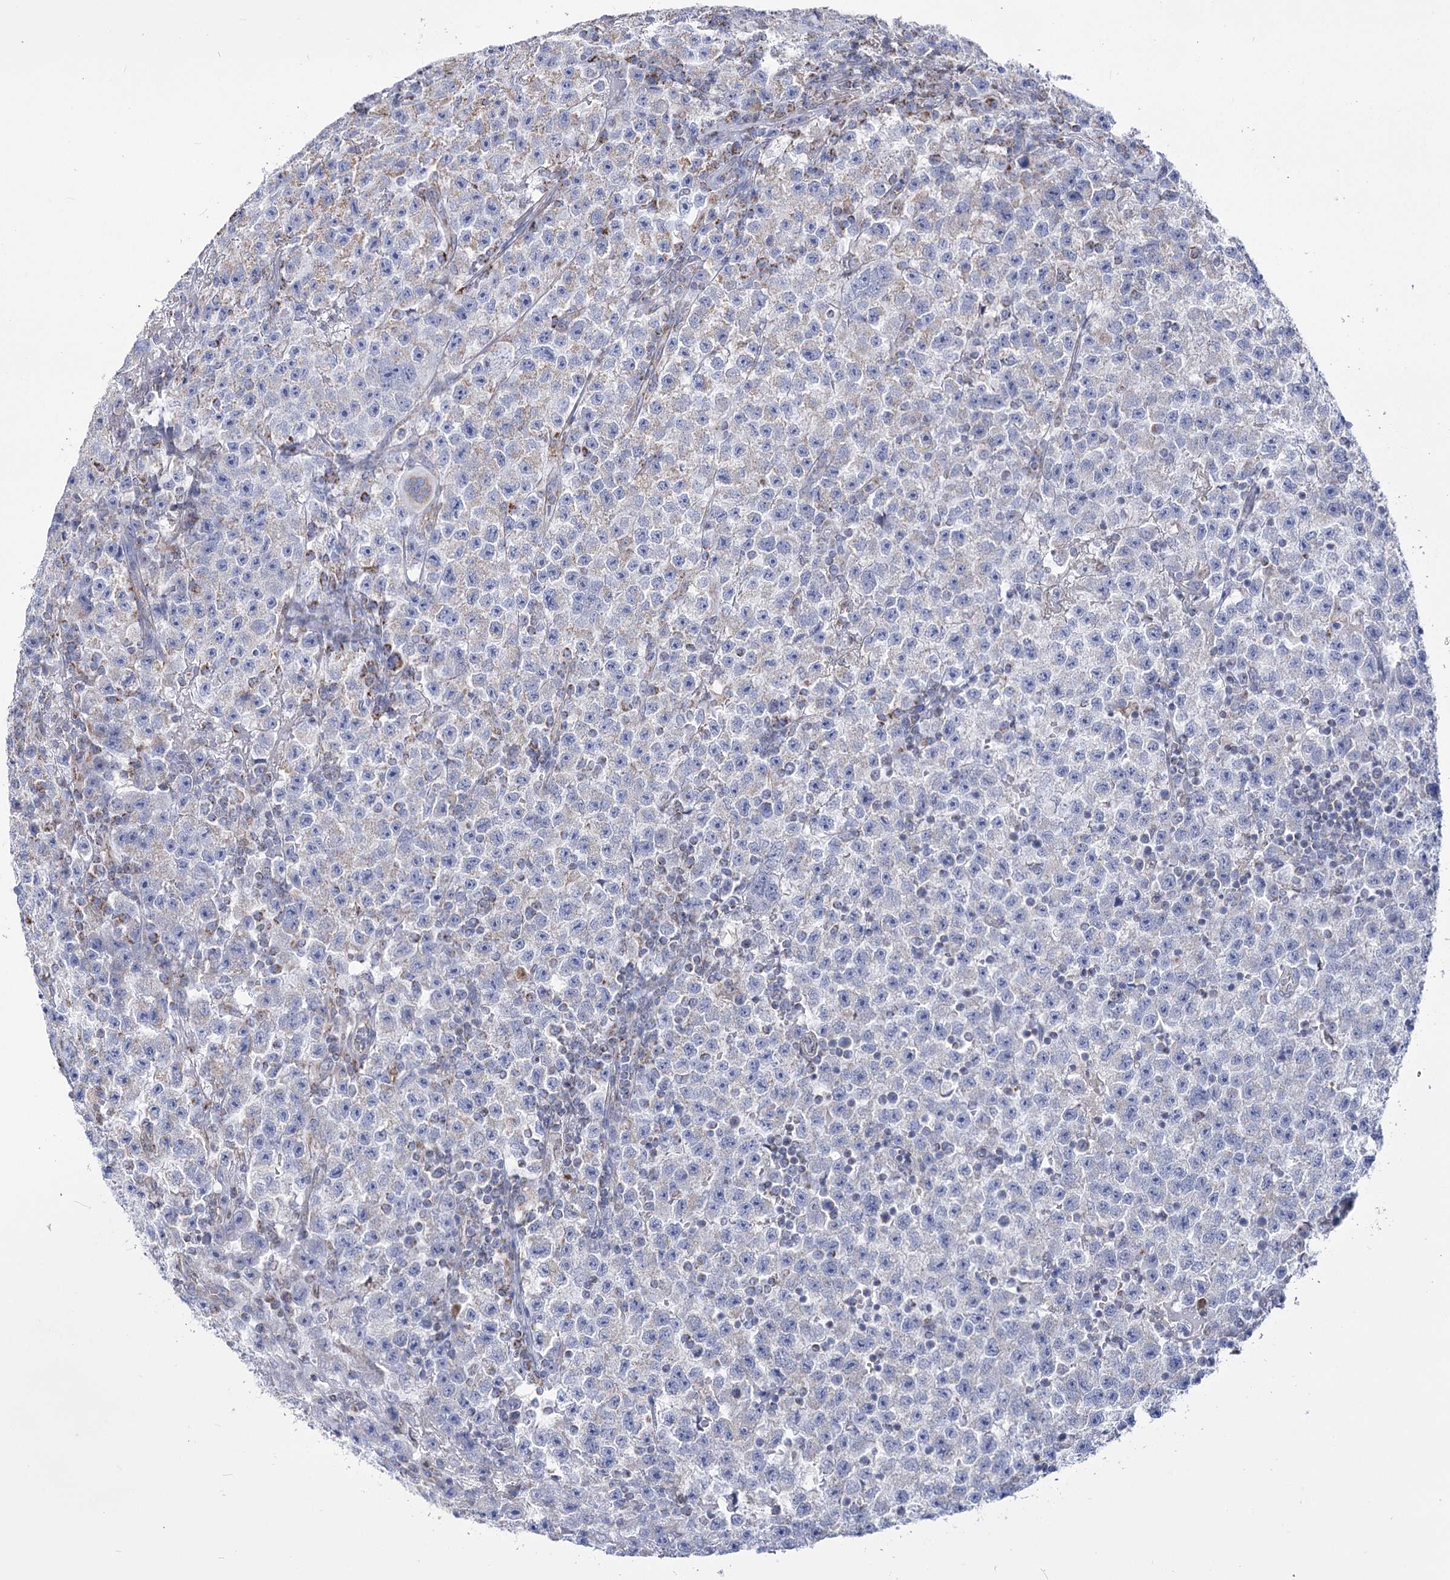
{"staining": {"intensity": "weak", "quantity": "<25%", "location": "cytoplasmic/membranous"}, "tissue": "testis cancer", "cell_type": "Tumor cells", "image_type": "cancer", "snomed": [{"axis": "morphology", "description": "Seminoma, NOS"}, {"axis": "topography", "description": "Testis"}], "caption": "DAB (3,3'-diaminobenzidine) immunohistochemical staining of testis cancer (seminoma) demonstrates no significant staining in tumor cells.", "gene": "PDHB", "patient": {"sex": "male", "age": 22}}